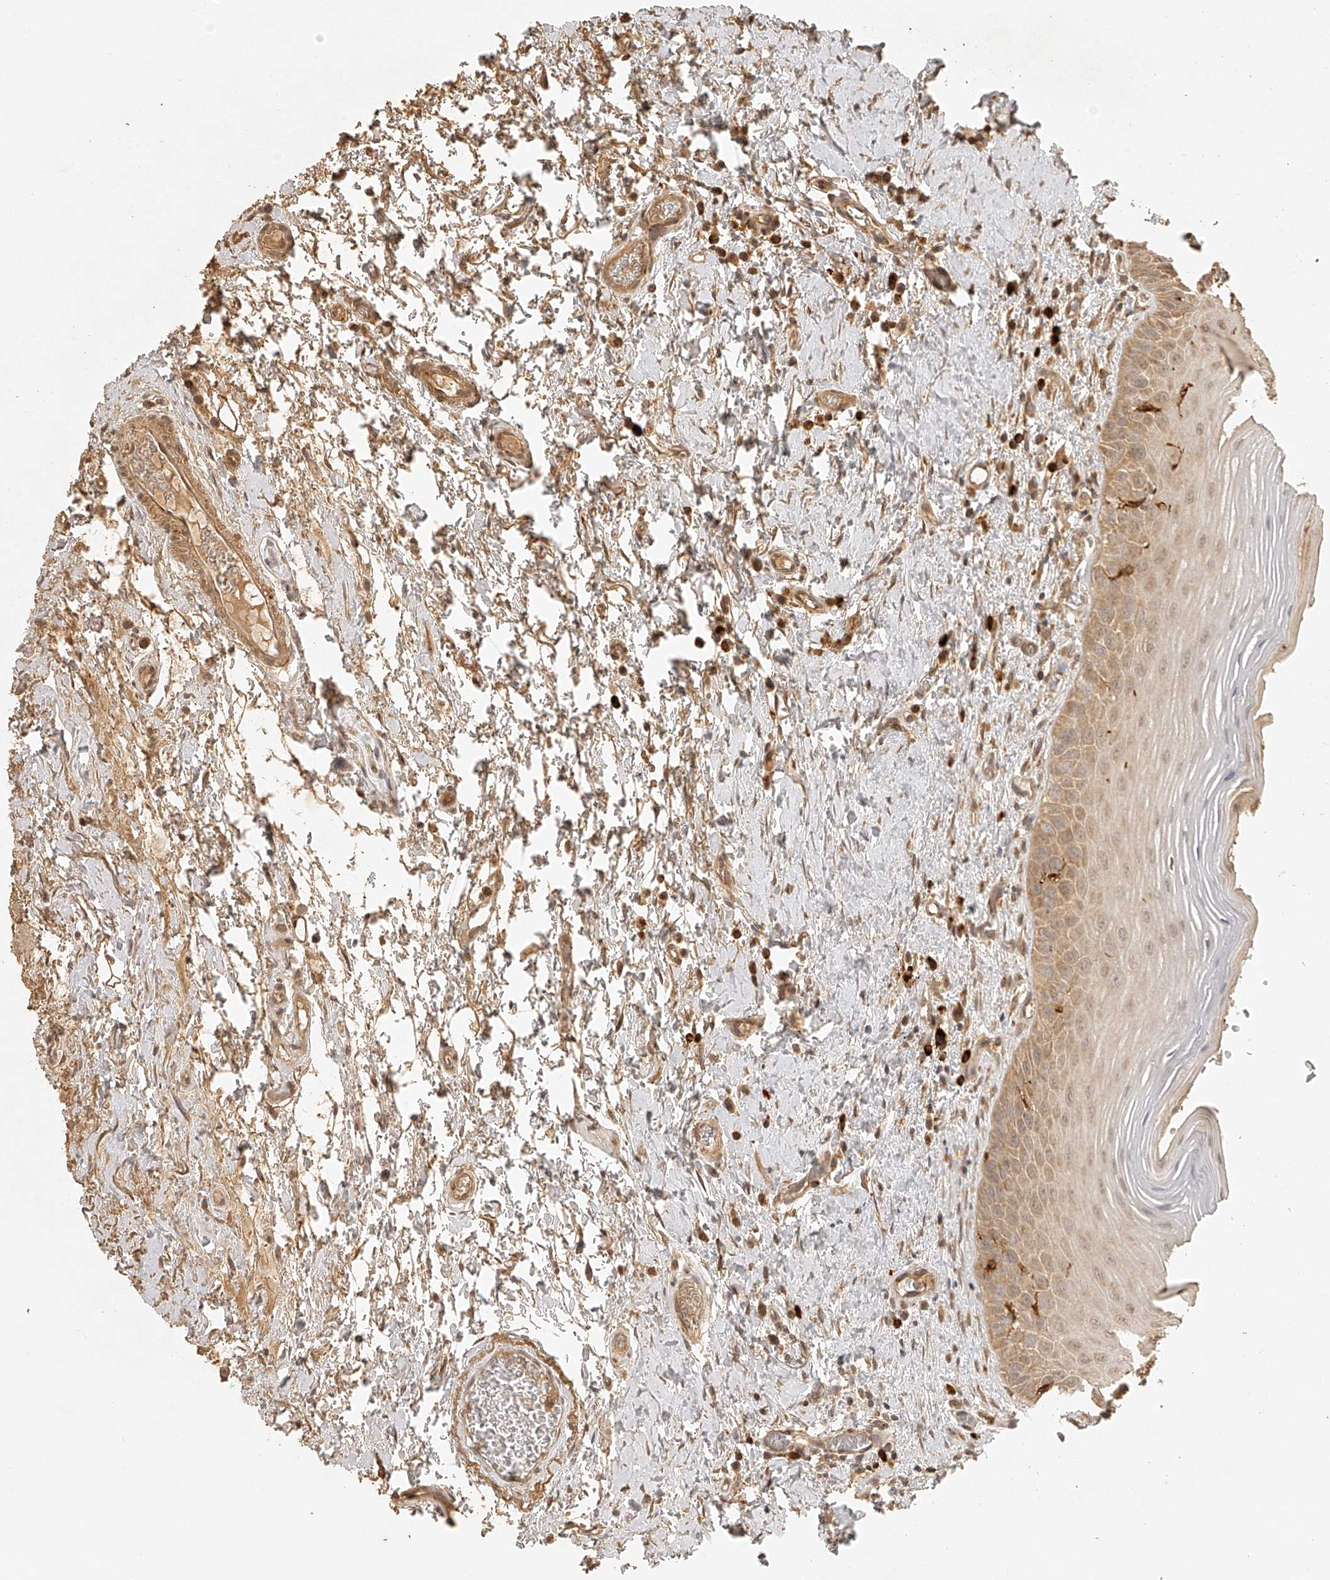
{"staining": {"intensity": "weak", "quantity": ">75%", "location": "cytoplasmic/membranous,nuclear"}, "tissue": "oral mucosa", "cell_type": "Squamous epithelial cells", "image_type": "normal", "snomed": [{"axis": "morphology", "description": "Normal tissue, NOS"}, {"axis": "topography", "description": "Oral tissue"}], "caption": "Immunohistochemistry (IHC) image of unremarkable oral mucosa: human oral mucosa stained using immunohistochemistry exhibits low levels of weak protein expression localized specifically in the cytoplasmic/membranous,nuclear of squamous epithelial cells, appearing as a cytoplasmic/membranous,nuclear brown color.", "gene": "BCL2L11", "patient": {"sex": "male", "age": 82}}